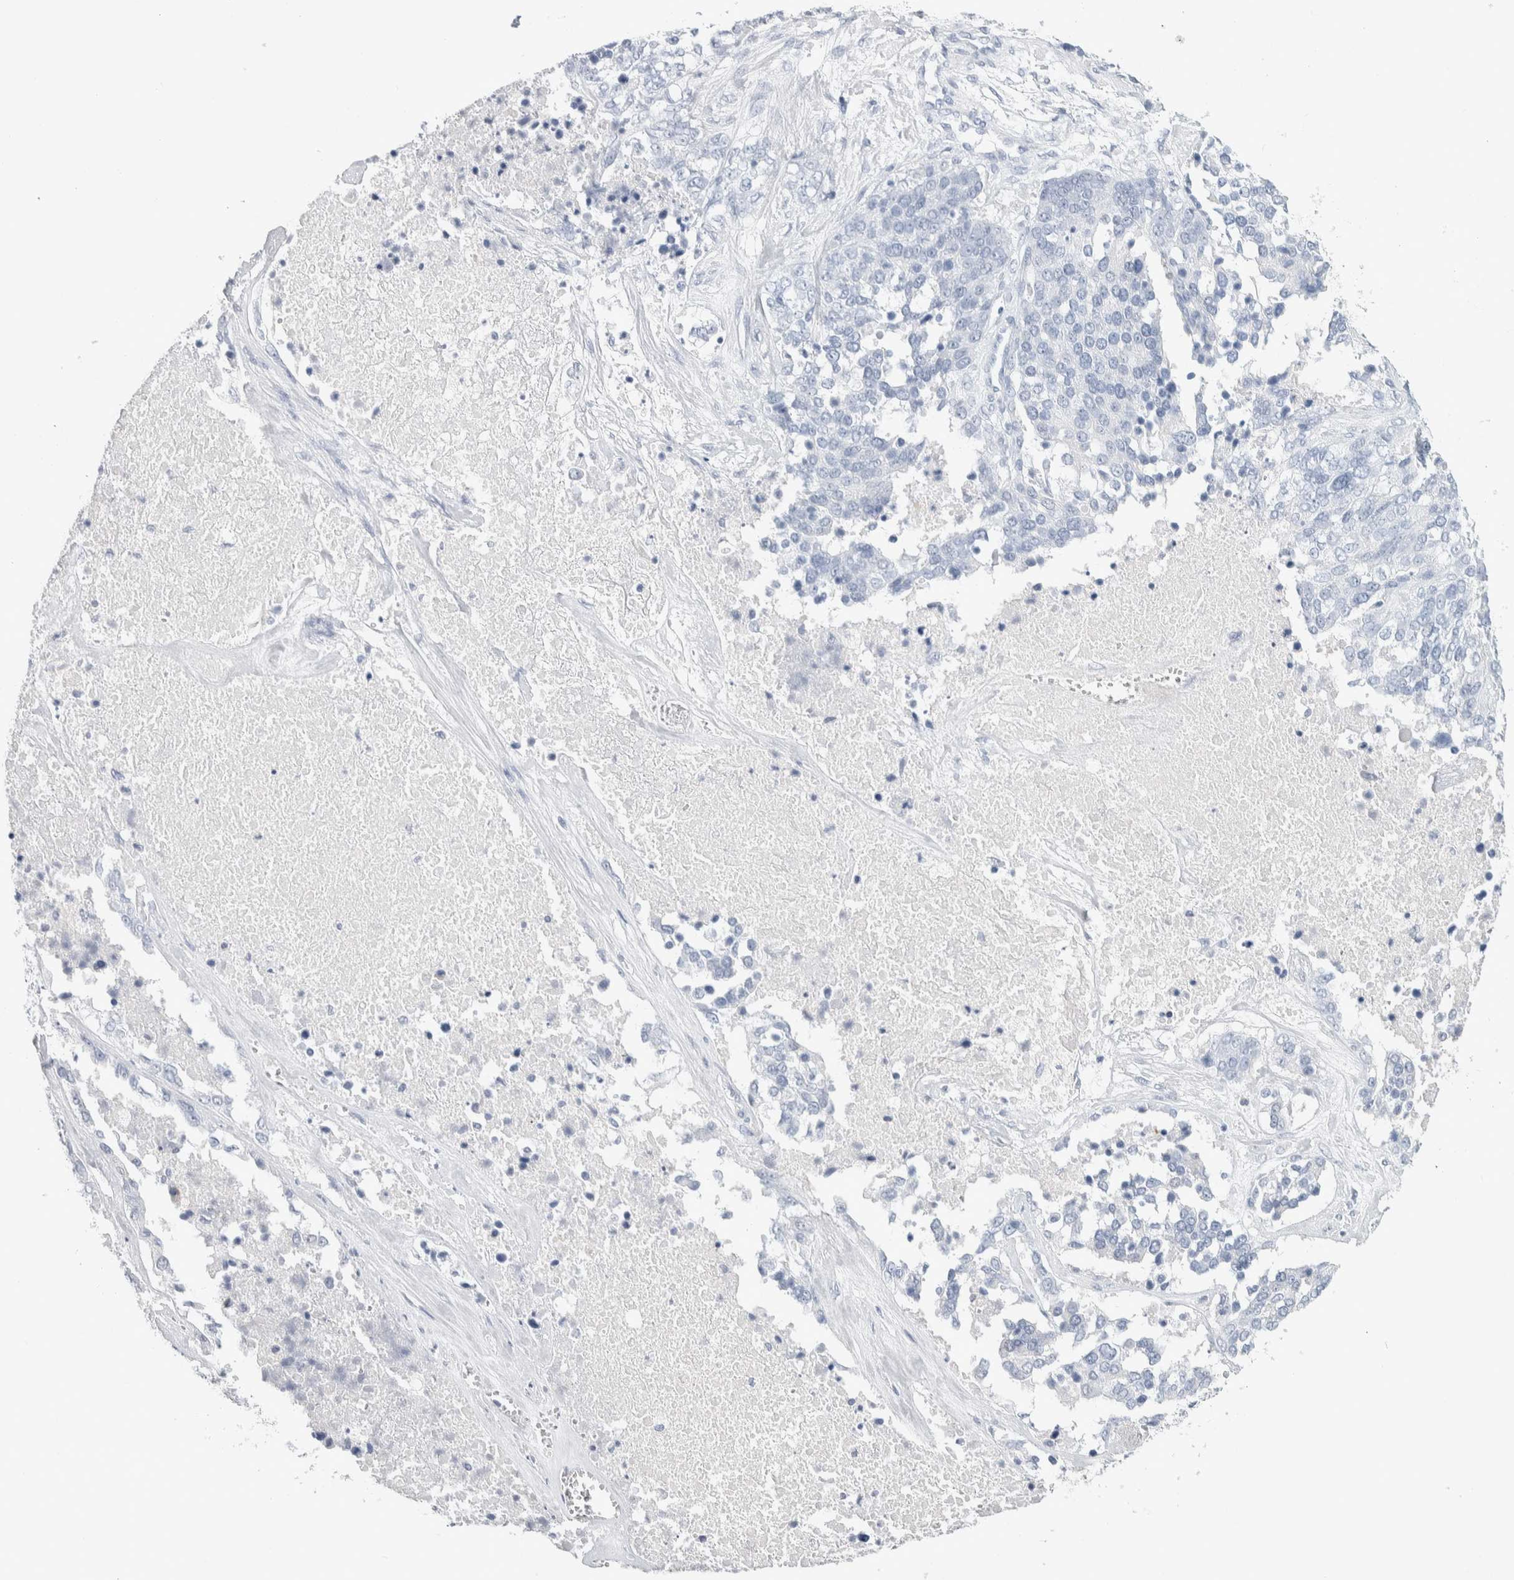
{"staining": {"intensity": "negative", "quantity": "none", "location": "none"}, "tissue": "ovarian cancer", "cell_type": "Tumor cells", "image_type": "cancer", "snomed": [{"axis": "morphology", "description": "Cystadenocarcinoma, serous, NOS"}, {"axis": "topography", "description": "Ovary"}], "caption": "A high-resolution image shows IHC staining of ovarian cancer, which demonstrates no significant expression in tumor cells.", "gene": "GDA", "patient": {"sex": "female", "age": 44}}